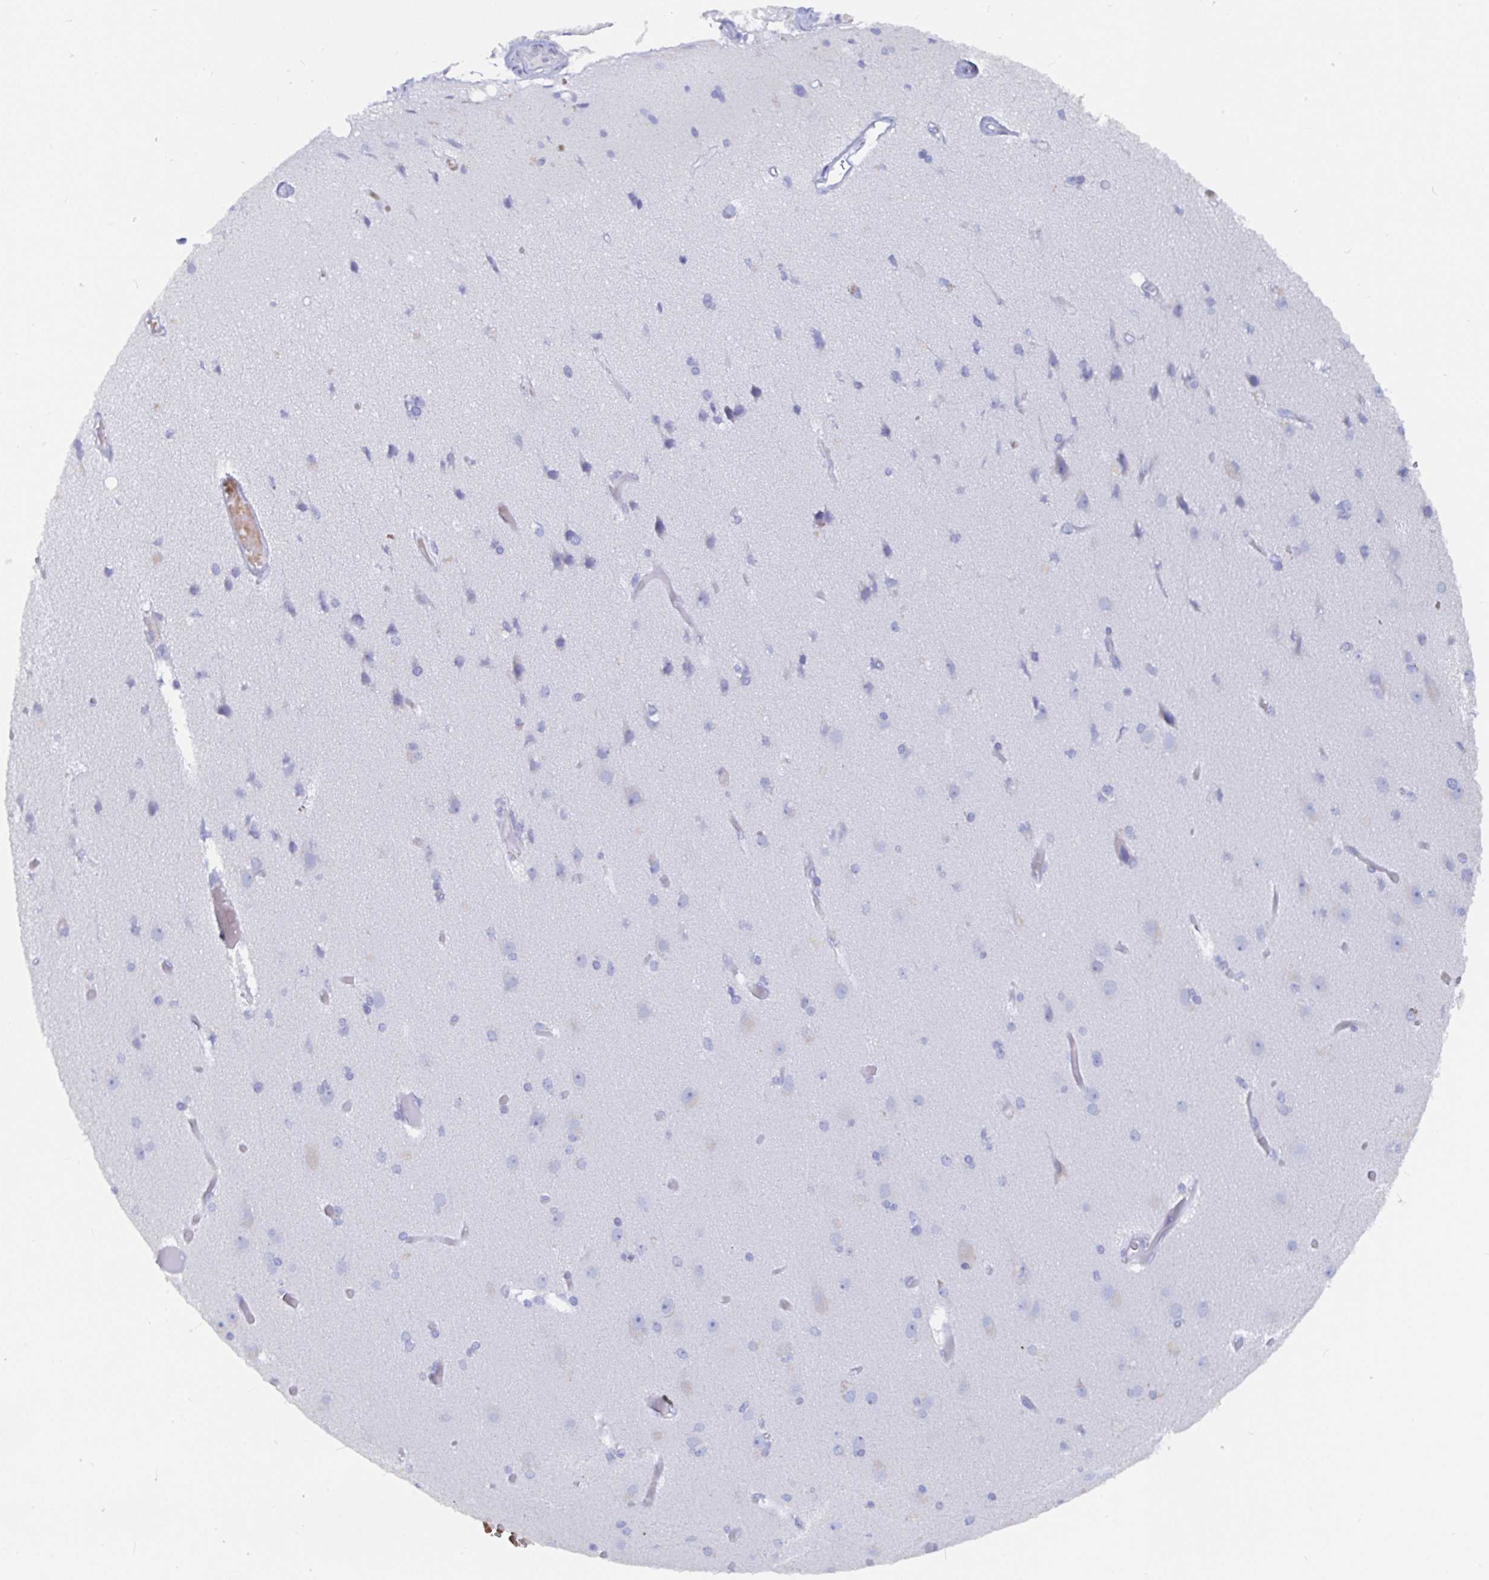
{"staining": {"intensity": "negative", "quantity": "none", "location": "none"}, "tissue": "cerebral cortex", "cell_type": "Endothelial cells", "image_type": "normal", "snomed": [{"axis": "morphology", "description": "Normal tissue, NOS"}, {"axis": "morphology", "description": "Glioma, malignant, High grade"}, {"axis": "topography", "description": "Cerebral cortex"}], "caption": "Immunohistochemistry (IHC) of normal cerebral cortex shows no positivity in endothelial cells. (DAB IHC, high magnification).", "gene": "CLDN8", "patient": {"sex": "male", "age": 71}}